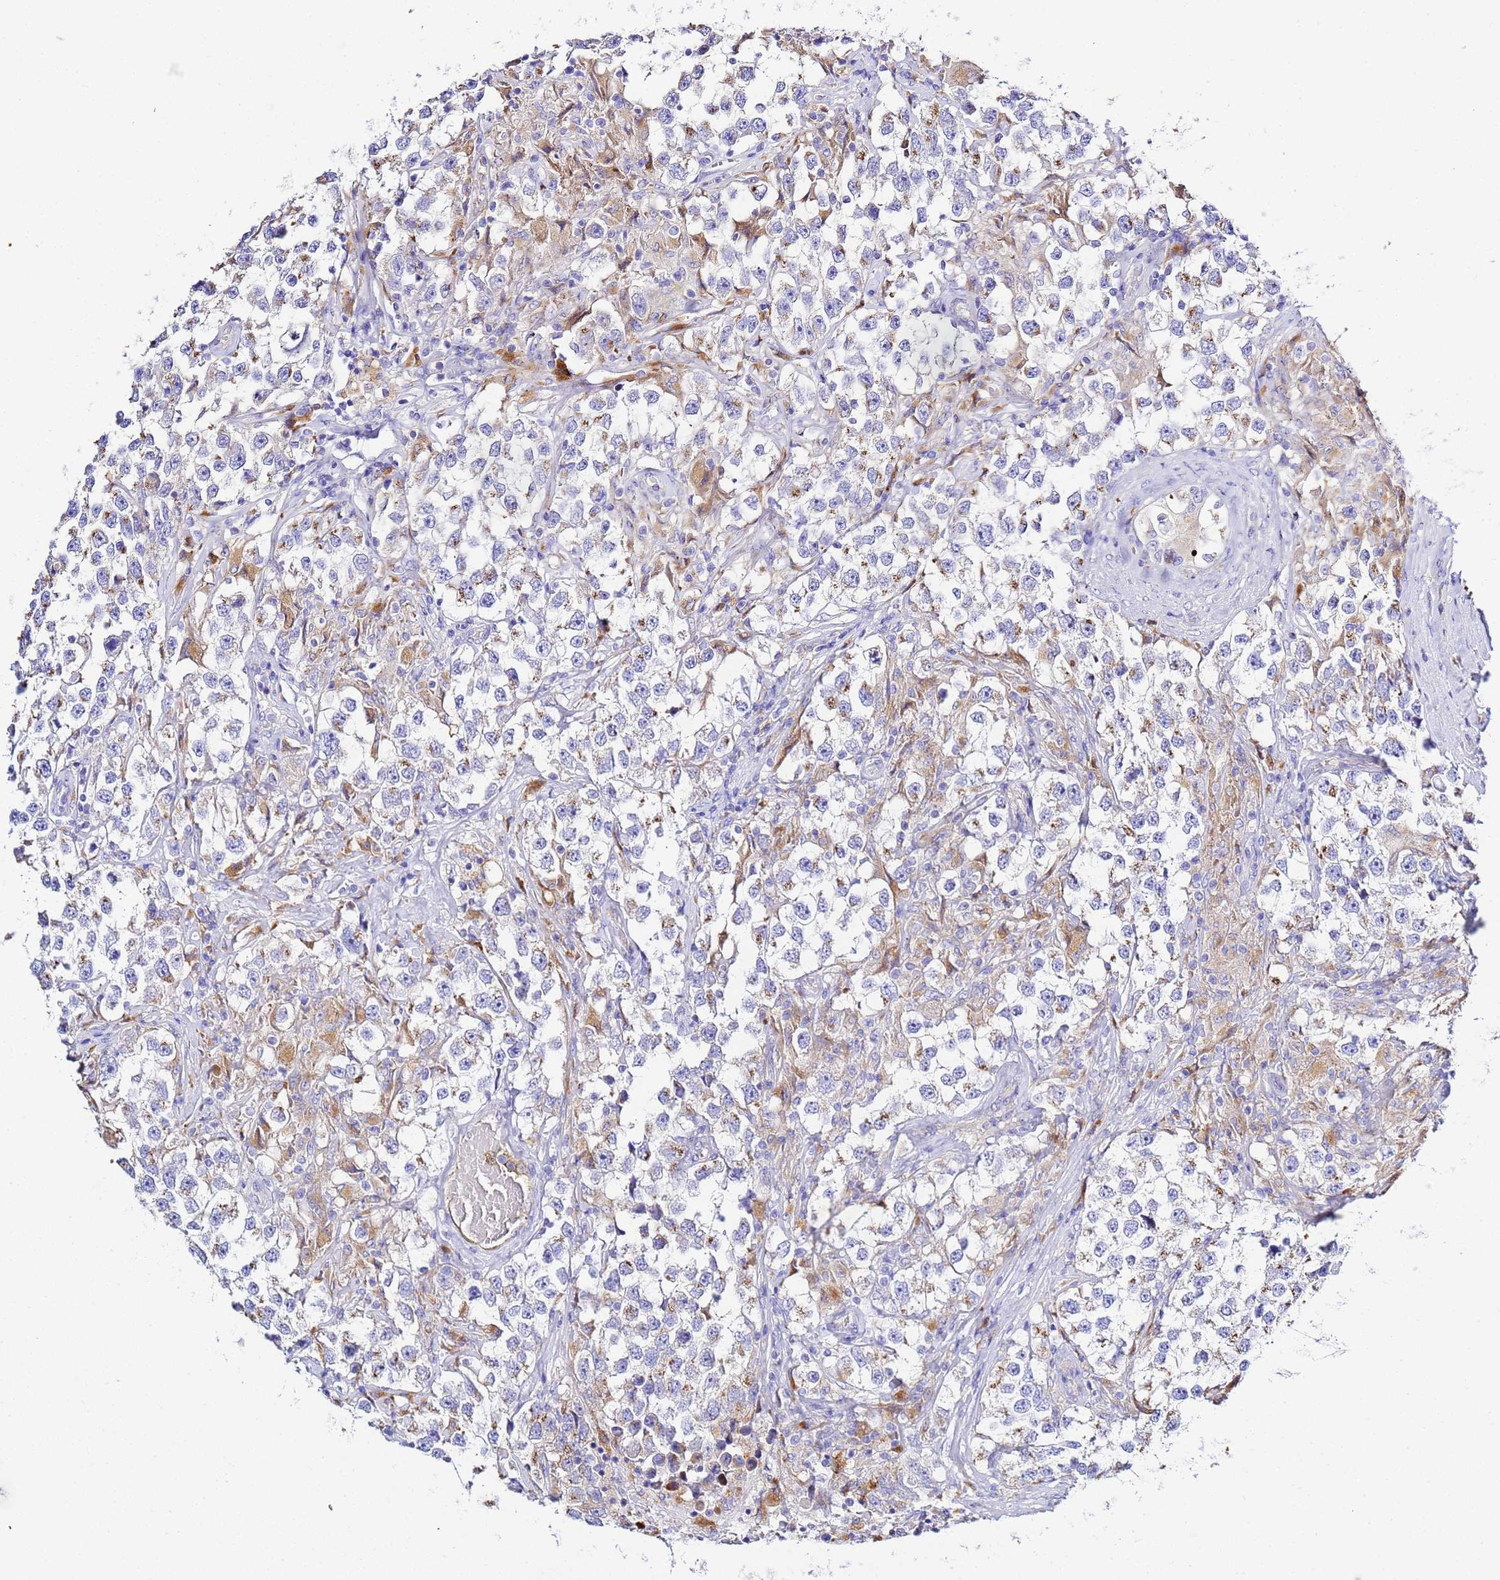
{"staining": {"intensity": "moderate", "quantity": "25%-75%", "location": "cytoplasmic/membranous"}, "tissue": "testis cancer", "cell_type": "Tumor cells", "image_type": "cancer", "snomed": [{"axis": "morphology", "description": "Seminoma, NOS"}, {"axis": "topography", "description": "Testis"}], "caption": "Seminoma (testis) tissue shows moderate cytoplasmic/membranous positivity in approximately 25%-75% of tumor cells, visualized by immunohistochemistry. (DAB IHC, brown staining for protein, blue staining for nuclei).", "gene": "VTI1B", "patient": {"sex": "male", "age": 46}}